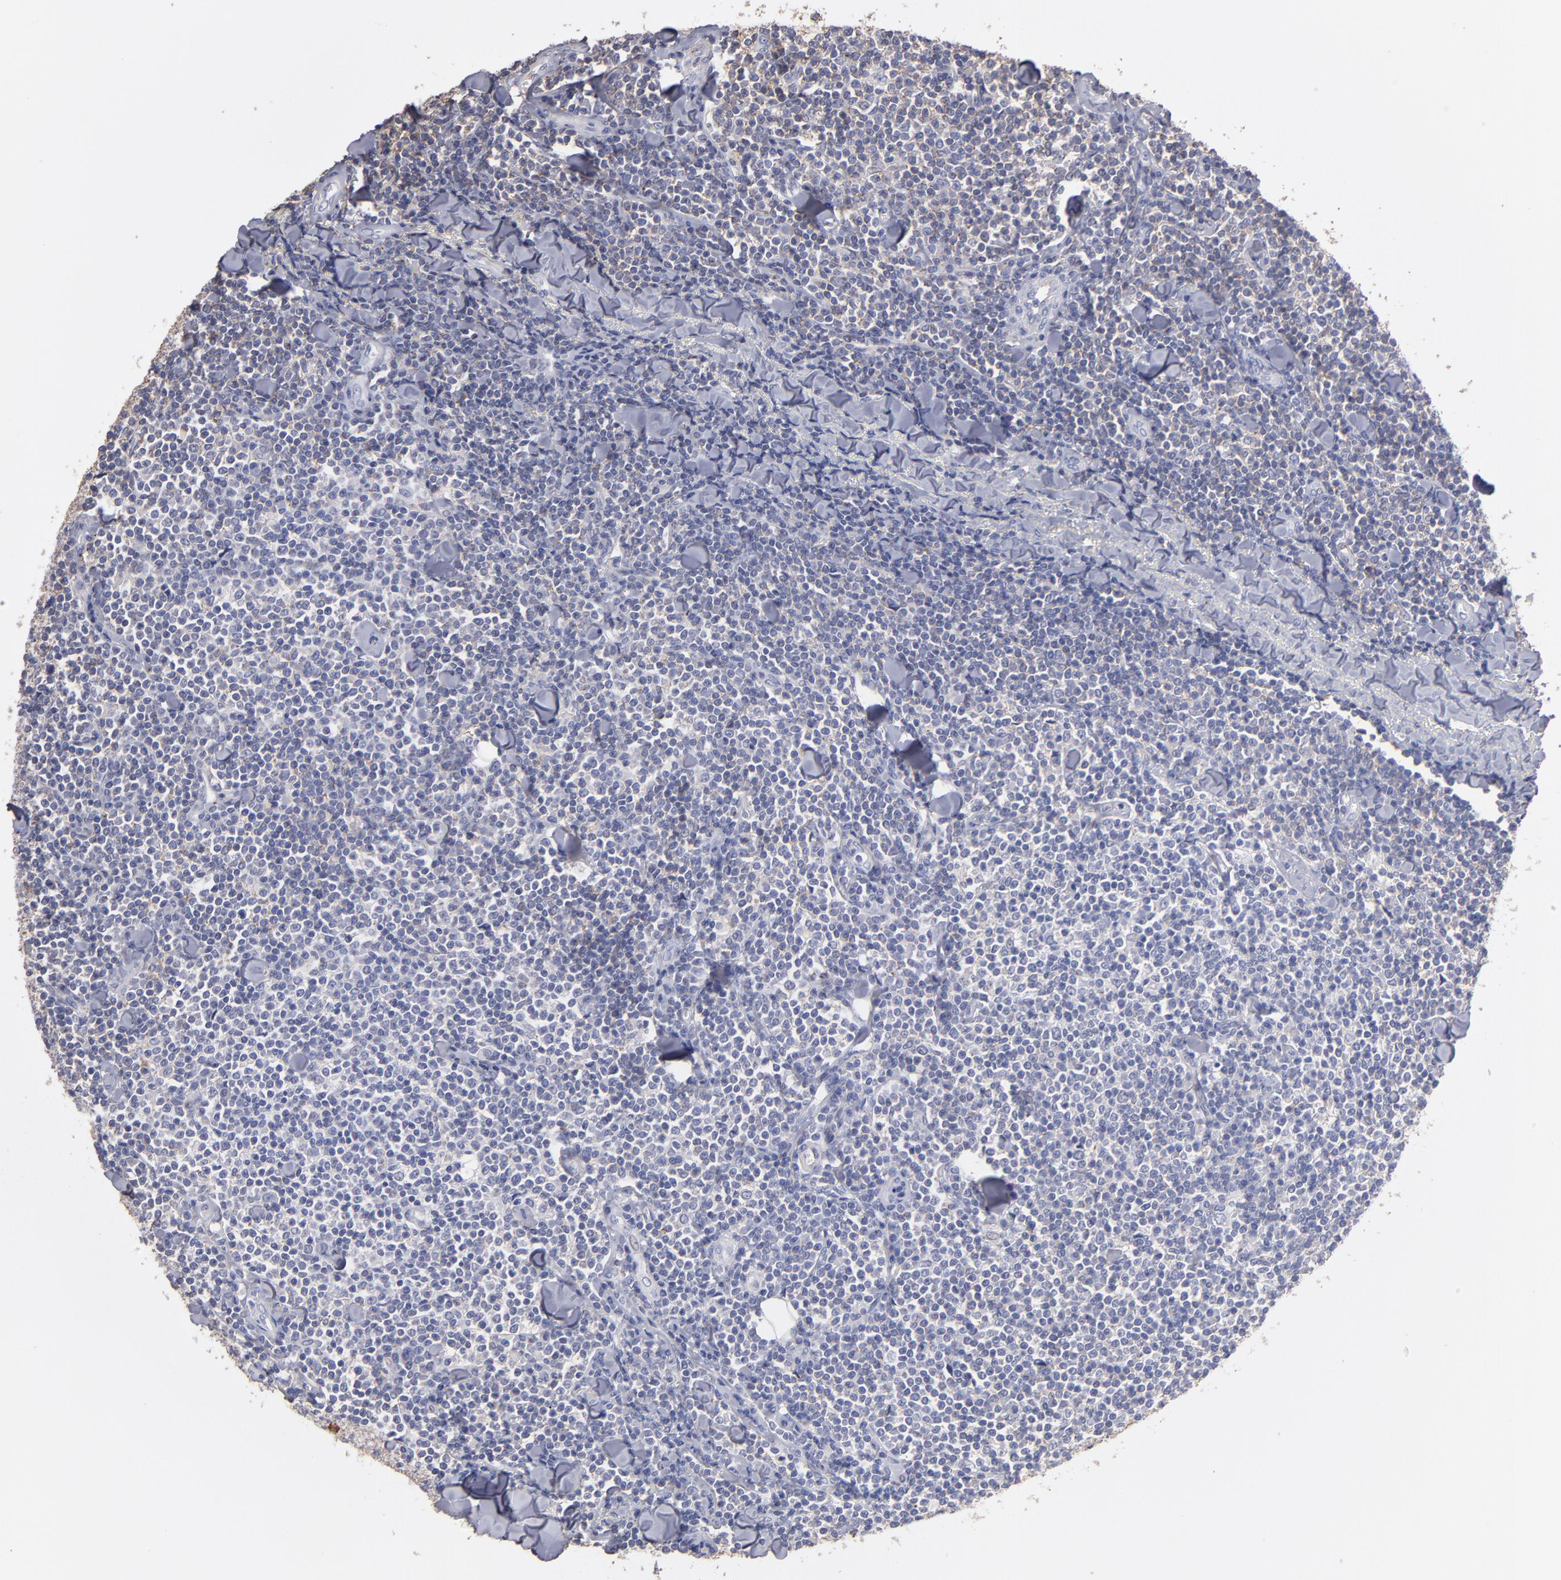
{"staining": {"intensity": "negative", "quantity": "none", "location": "none"}, "tissue": "lymphoma", "cell_type": "Tumor cells", "image_type": "cancer", "snomed": [{"axis": "morphology", "description": "Malignant lymphoma, non-Hodgkin's type, Low grade"}, {"axis": "topography", "description": "Soft tissue"}], "caption": "Immunohistochemistry photomicrograph of neoplastic tissue: human low-grade malignant lymphoma, non-Hodgkin's type stained with DAB (3,3'-diaminobenzidine) reveals no significant protein staining in tumor cells.", "gene": "ABCB1", "patient": {"sex": "male", "age": 92}}